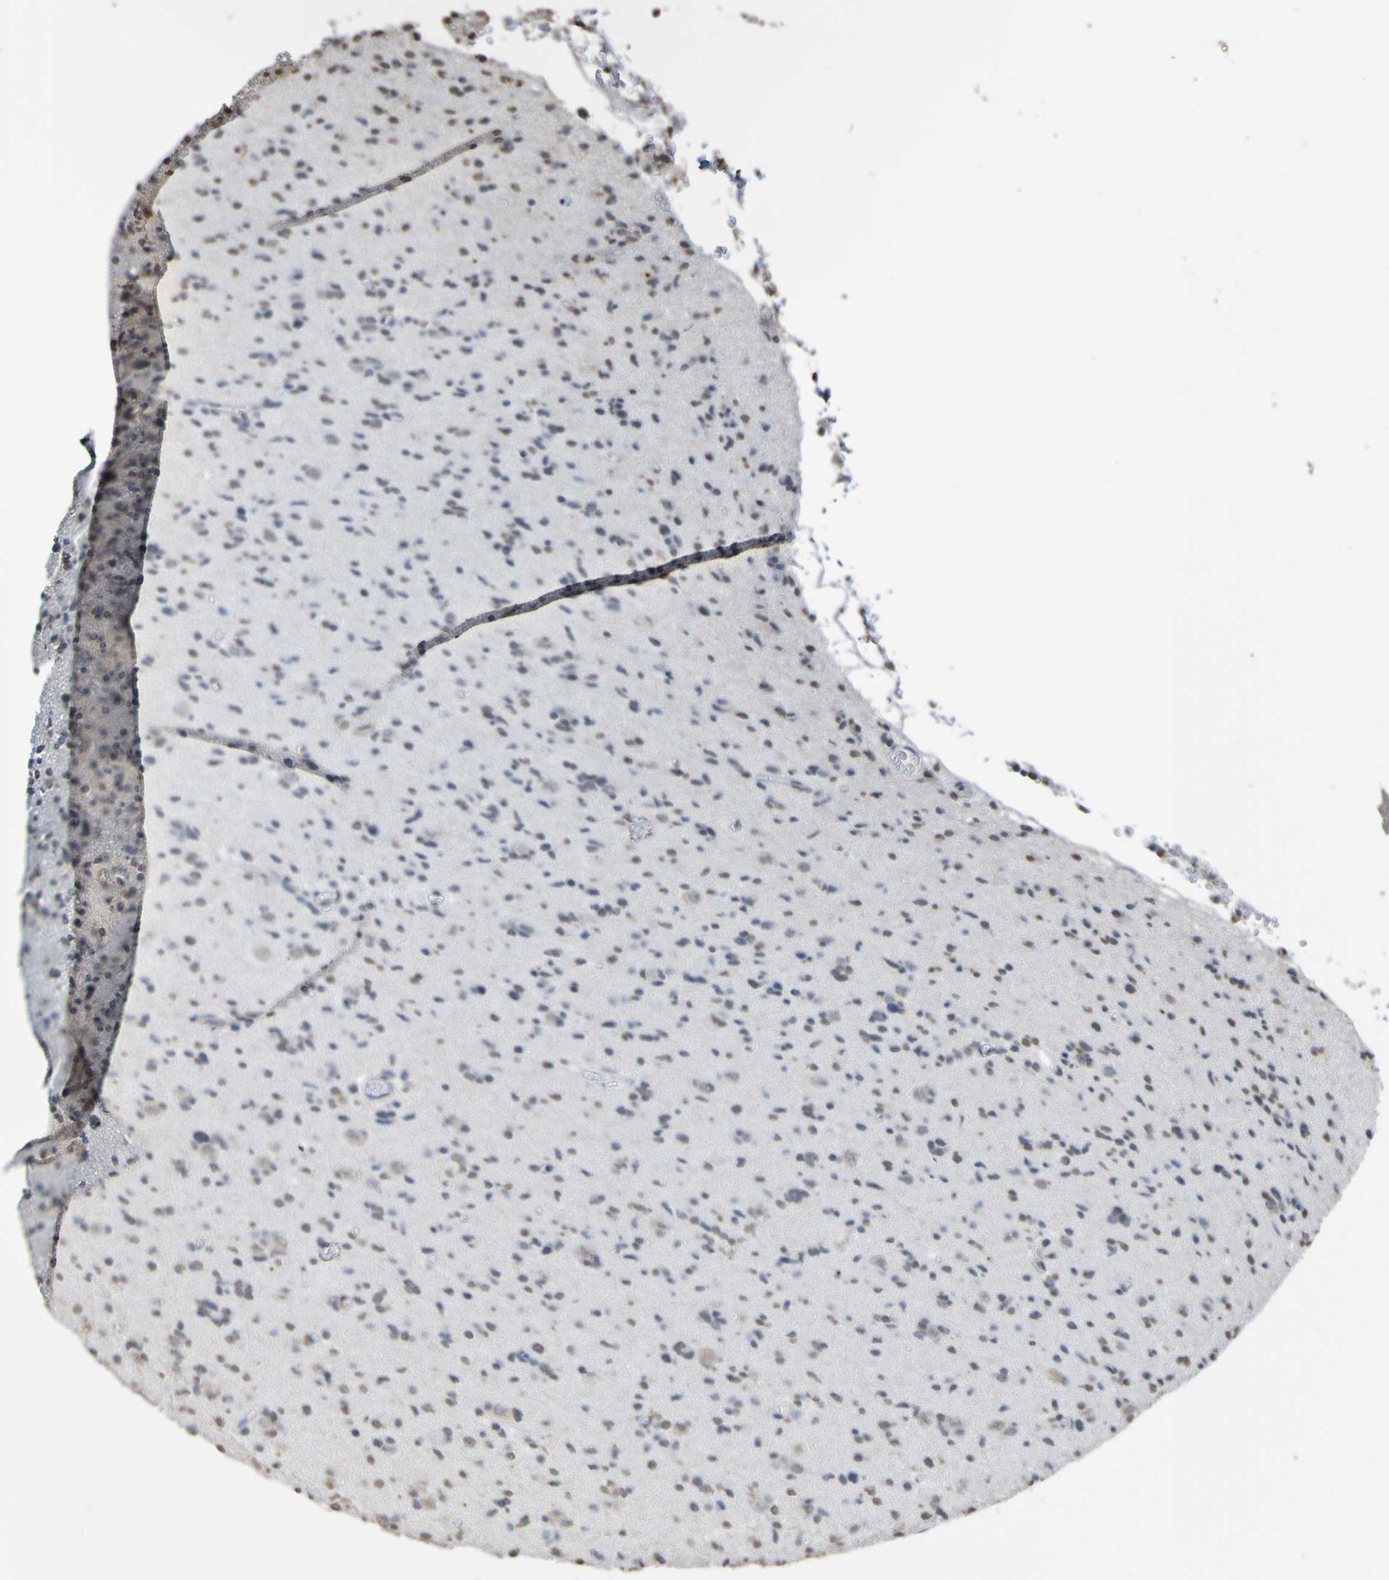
{"staining": {"intensity": "weak", "quantity": "25%-75%", "location": "nuclear"}, "tissue": "glioma", "cell_type": "Tumor cells", "image_type": "cancer", "snomed": [{"axis": "morphology", "description": "Glioma, malignant, Low grade"}, {"axis": "topography", "description": "Brain"}], "caption": "Immunohistochemistry (DAB (3,3'-diaminobenzidine)) staining of glioma reveals weak nuclear protein staining in about 25%-75% of tumor cells. The staining was performed using DAB (3,3'-diaminobenzidine), with brown indicating positive protein expression. Nuclei are stained blue with hematoxylin.", "gene": "ALKBH2", "patient": {"sex": "female", "age": 22}}